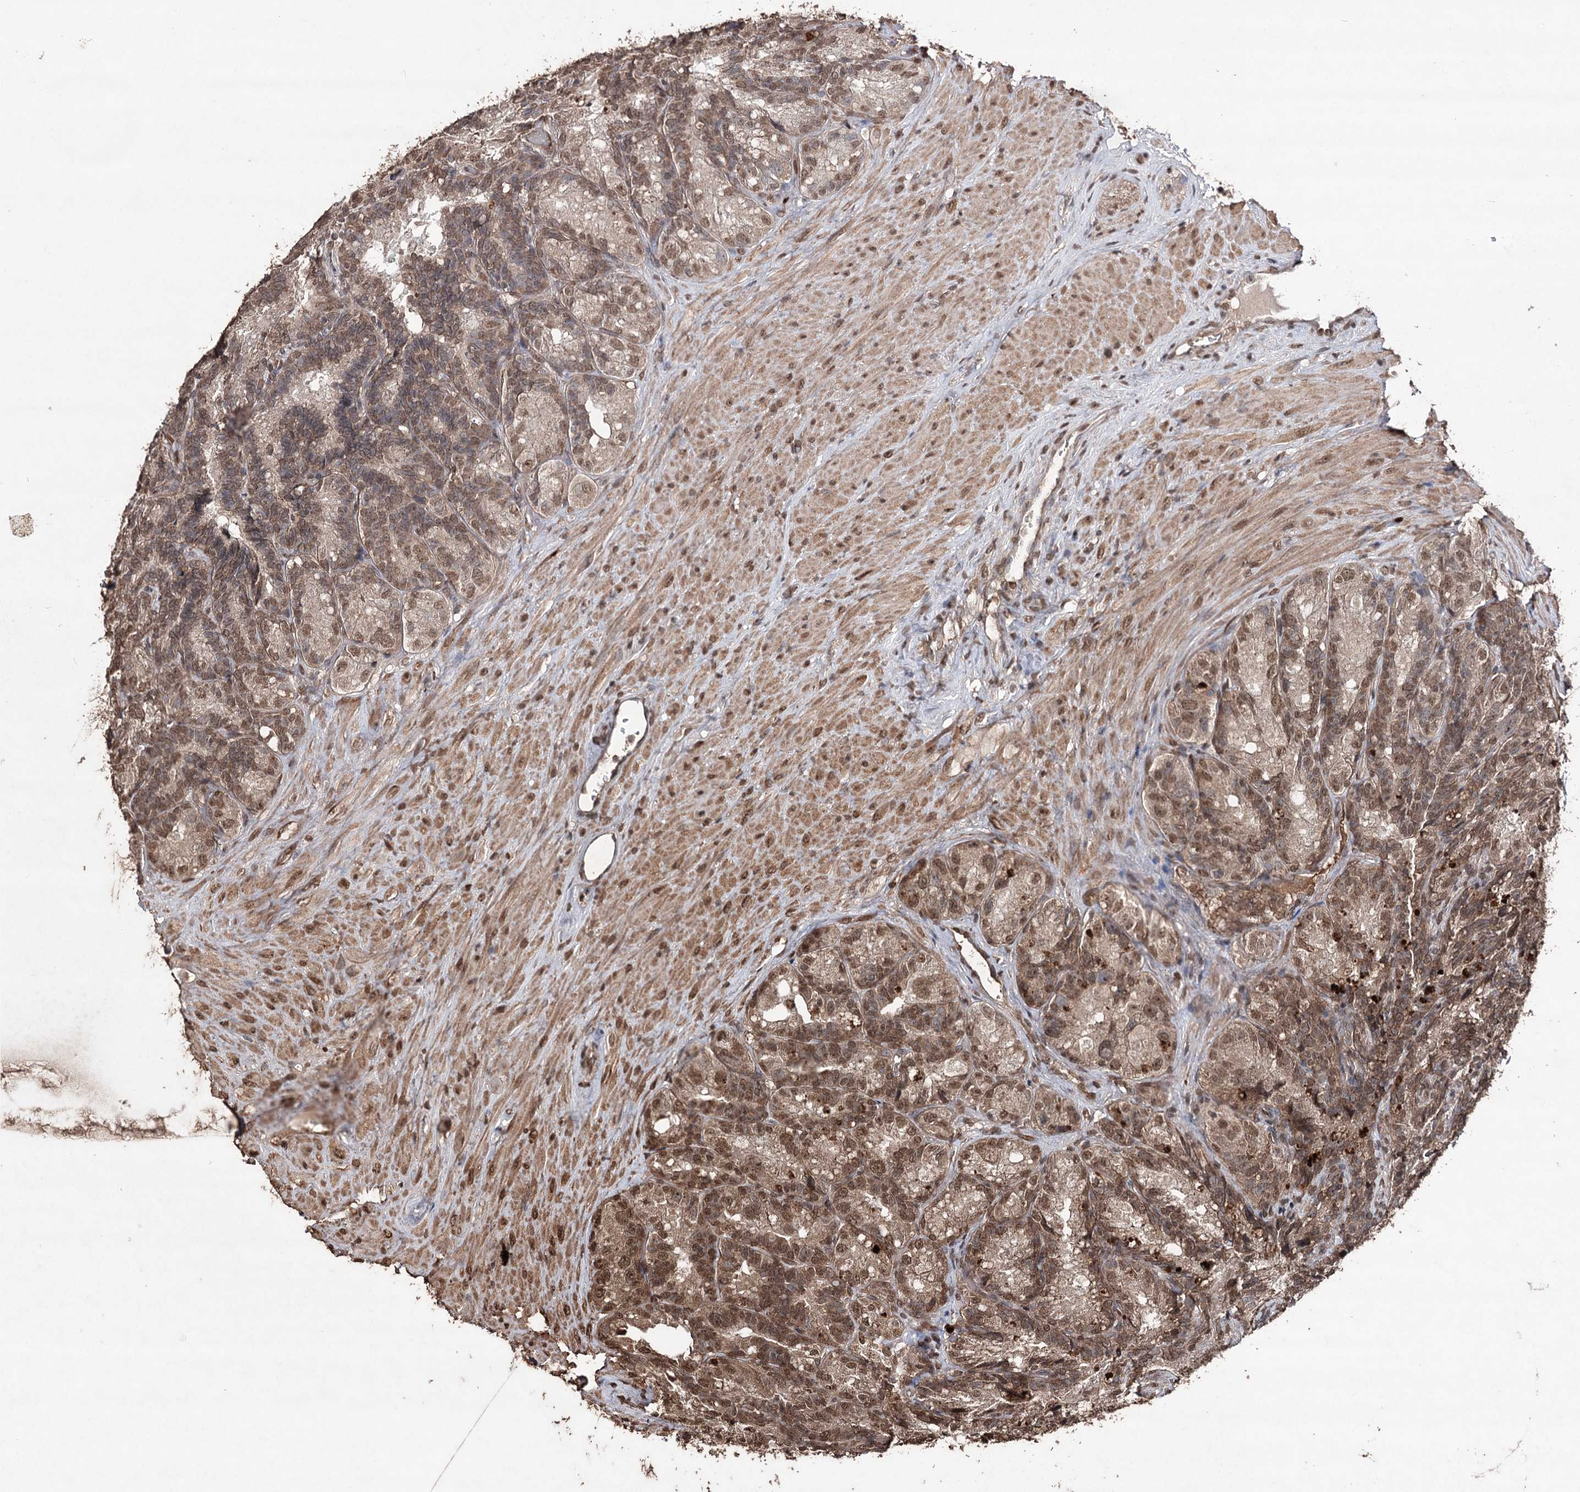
{"staining": {"intensity": "moderate", "quantity": ">75%", "location": "cytoplasmic/membranous,nuclear"}, "tissue": "seminal vesicle", "cell_type": "Glandular cells", "image_type": "normal", "snomed": [{"axis": "morphology", "description": "Normal tissue, NOS"}, {"axis": "topography", "description": "Seminal veicle"}], "caption": "Immunohistochemistry photomicrograph of normal seminal vesicle: seminal vesicle stained using immunohistochemistry reveals medium levels of moderate protein expression localized specifically in the cytoplasmic/membranous,nuclear of glandular cells, appearing as a cytoplasmic/membranous,nuclear brown color.", "gene": "ATG14", "patient": {"sex": "male", "age": 60}}